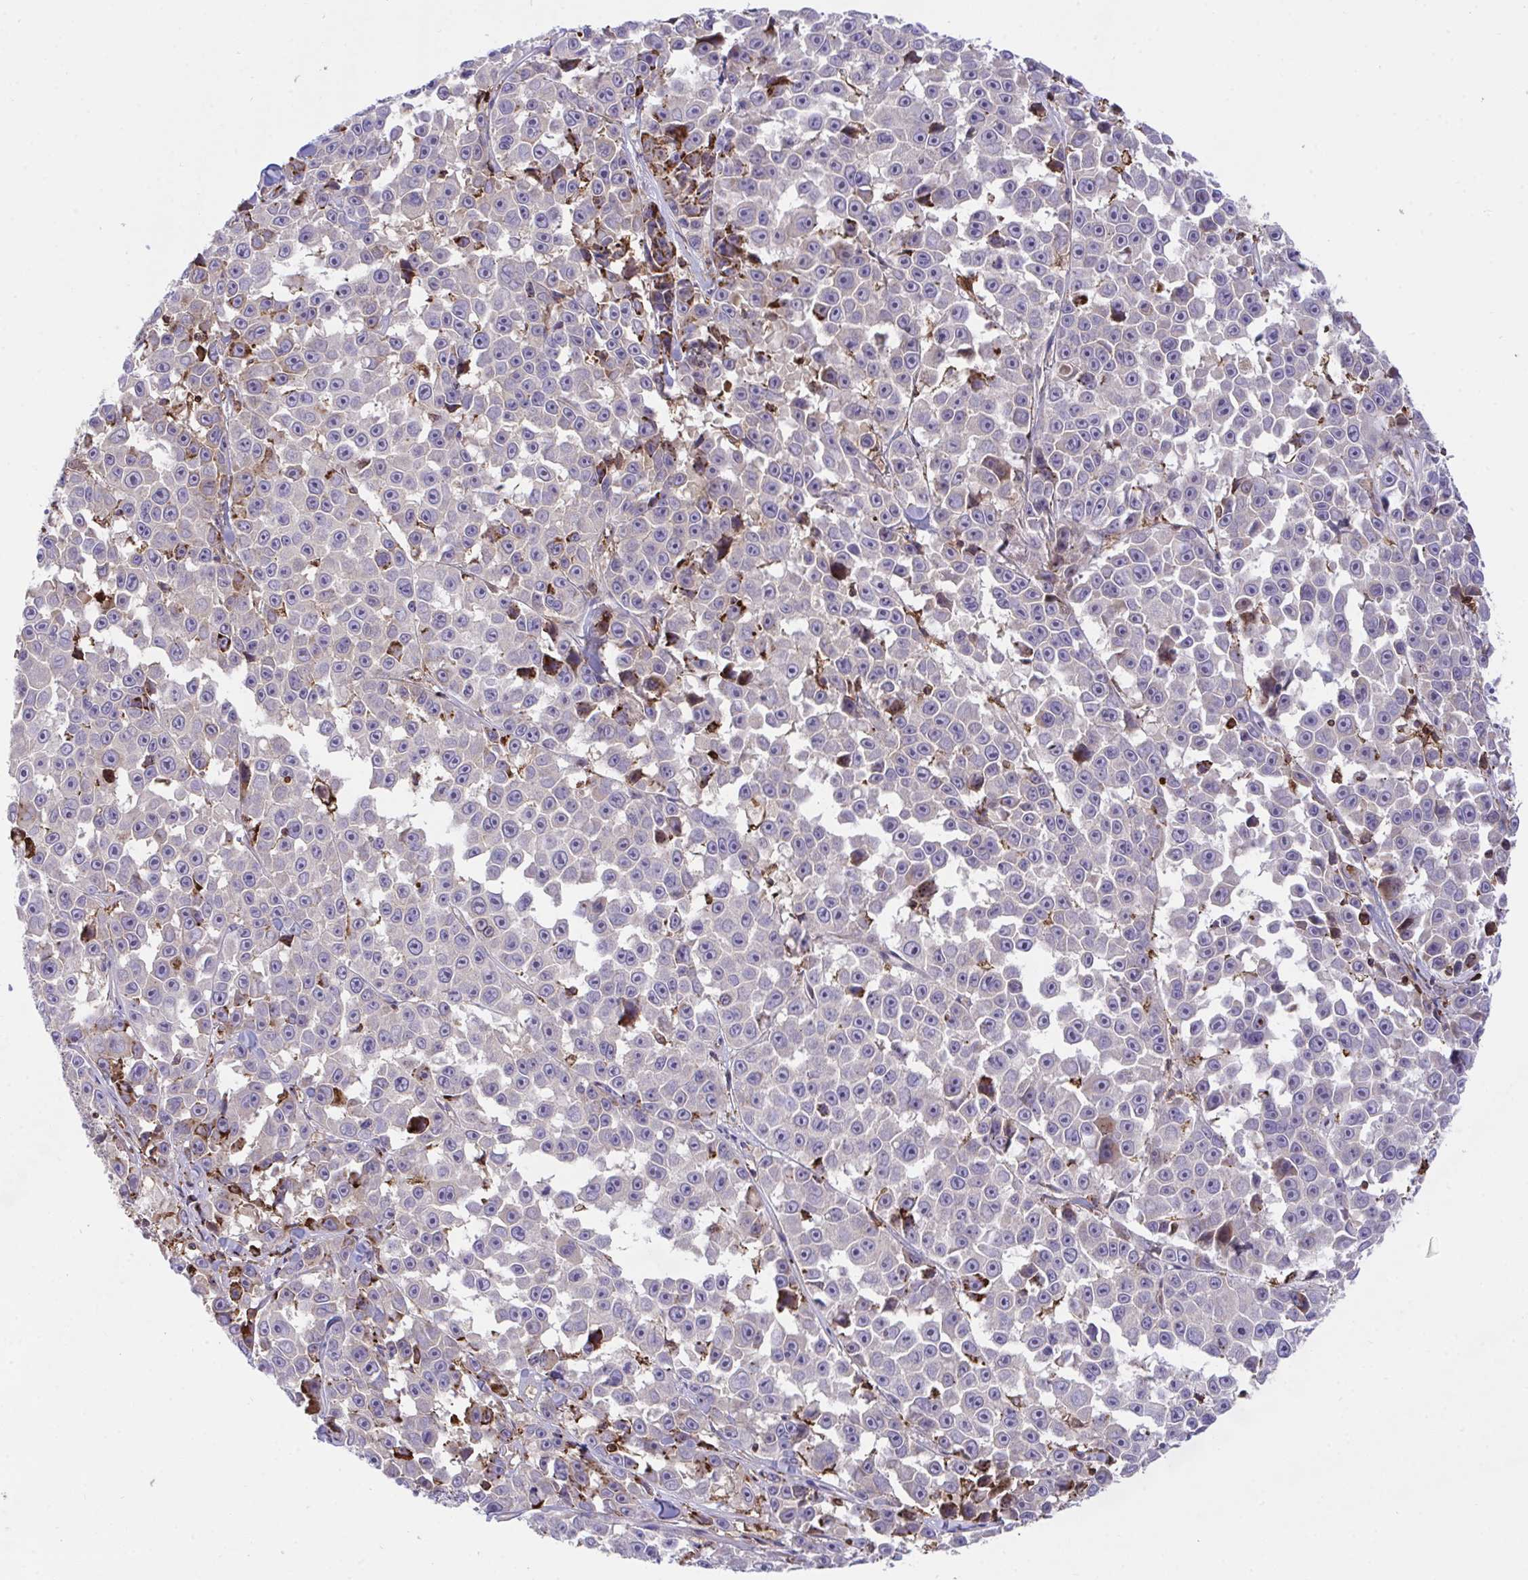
{"staining": {"intensity": "negative", "quantity": "none", "location": "none"}, "tissue": "melanoma", "cell_type": "Tumor cells", "image_type": "cancer", "snomed": [{"axis": "morphology", "description": "Malignant melanoma, NOS"}, {"axis": "topography", "description": "Skin"}], "caption": "A histopathology image of human melanoma is negative for staining in tumor cells.", "gene": "PPIH", "patient": {"sex": "female", "age": 66}}